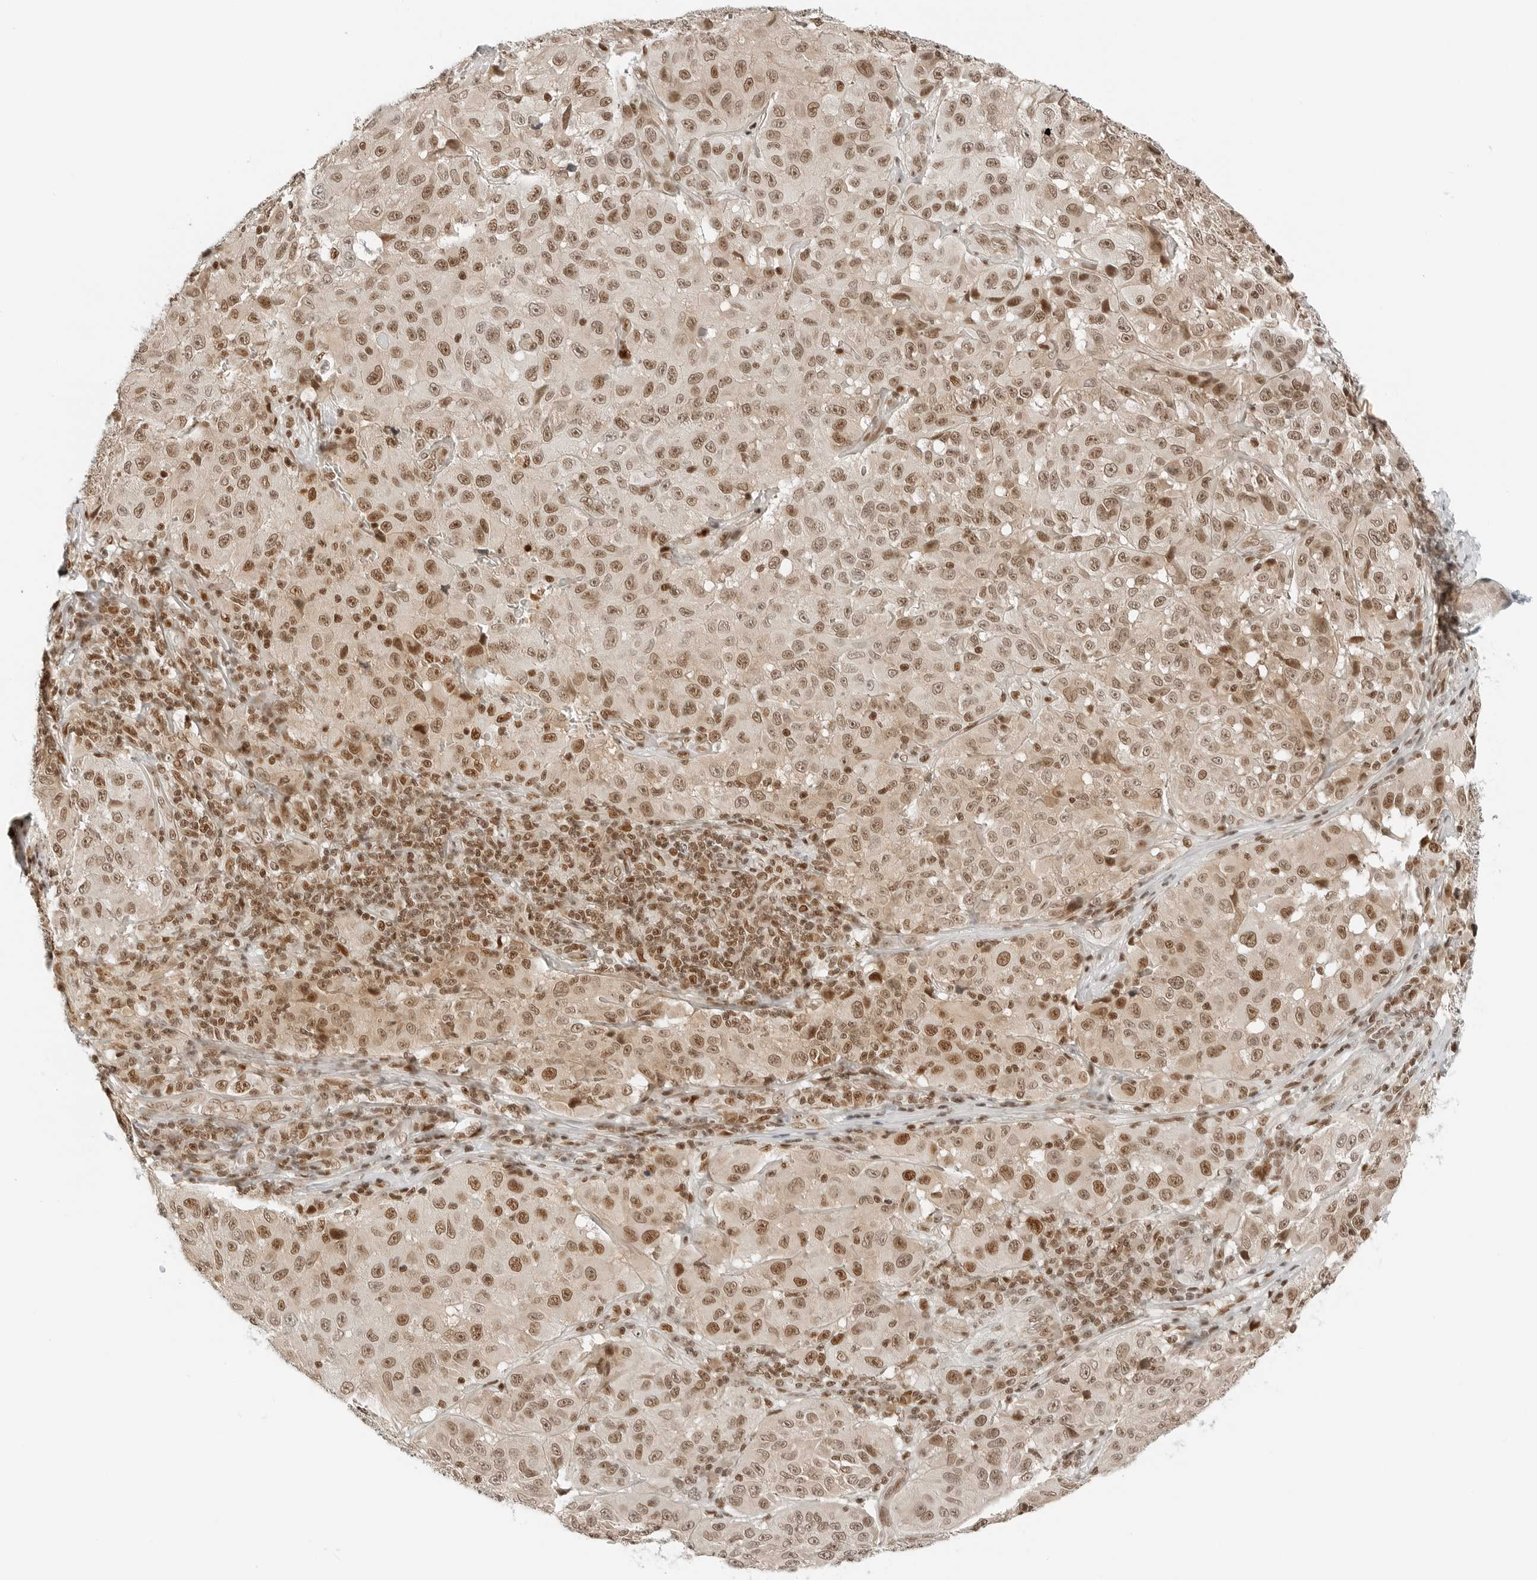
{"staining": {"intensity": "strong", "quantity": ">75%", "location": "nuclear"}, "tissue": "melanoma", "cell_type": "Tumor cells", "image_type": "cancer", "snomed": [{"axis": "morphology", "description": "Malignant melanoma, NOS"}, {"axis": "topography", "description": "Skin"}], "caption": "Tumor cells demonstrate high levels of strong nuclear positivity in approximately >75% of cells in malignant melanoma. (IHC, brightfield microscopy, high magnification).", "gene": "CRTC2", "patient": {"sex": "male", "age": 66}}